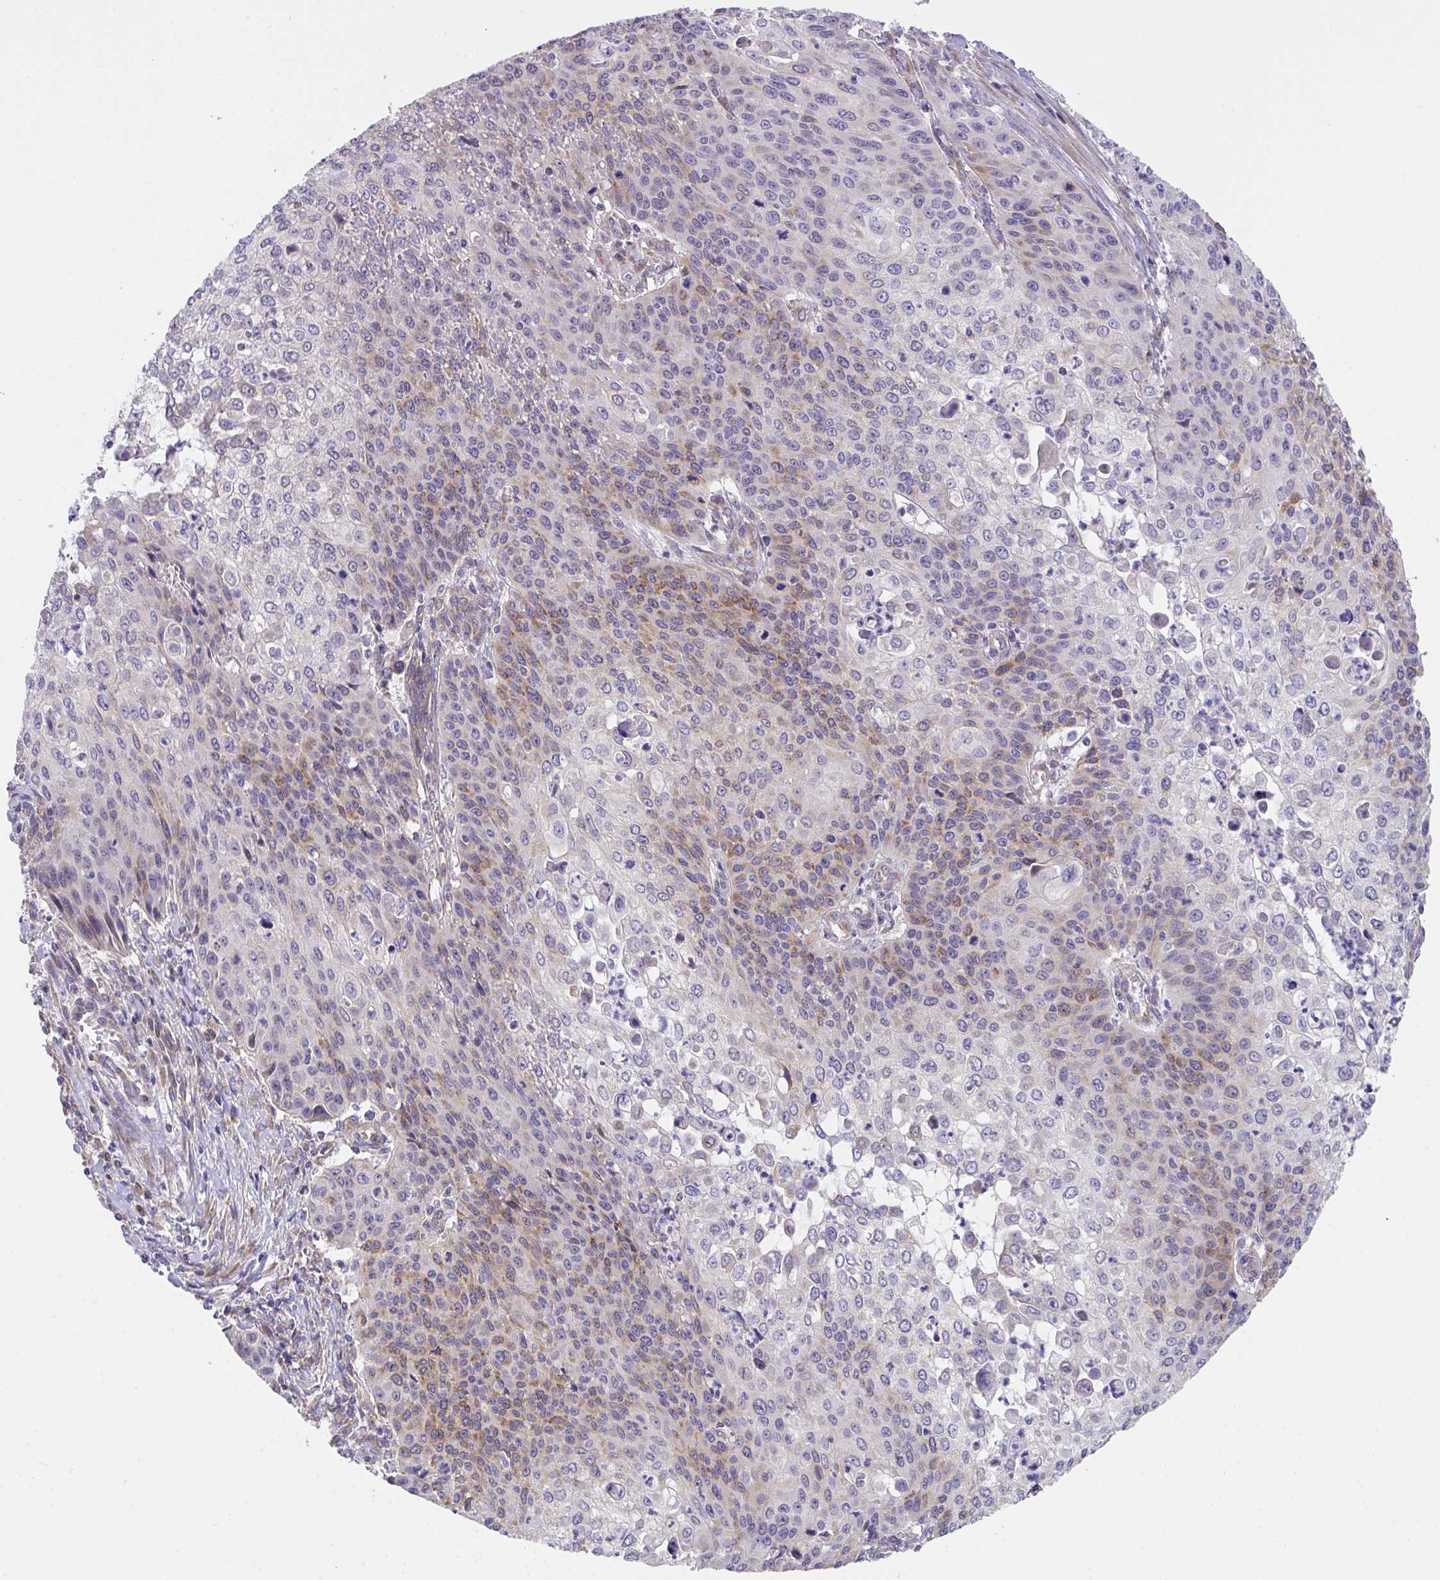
{"staining": {"intensity": "weak", "quantity": "25%-75%", "location": "cytoplasmic/membranous"}, "tissue": "cervical cancer", "cell_type": "Tumor cells", "image_type": "cancer", "snomed": [{"axis": "morphology", "description": "Squamous cell carcinoma, NOS"}, {"axis": "topography", "description": "Cervix"}], "caption": "Cervical cancer stained for a protein reveals weak cytoplasmic/membranous positivity in tumor cells. Using DAB (3,3'-diaminobenzidine) (brown) and hematoxylin (blue) stains, captured at high magnification using brightfield microscopy.", "gene": "MIA3", "patient": {"sex": "female", "age": 65}}